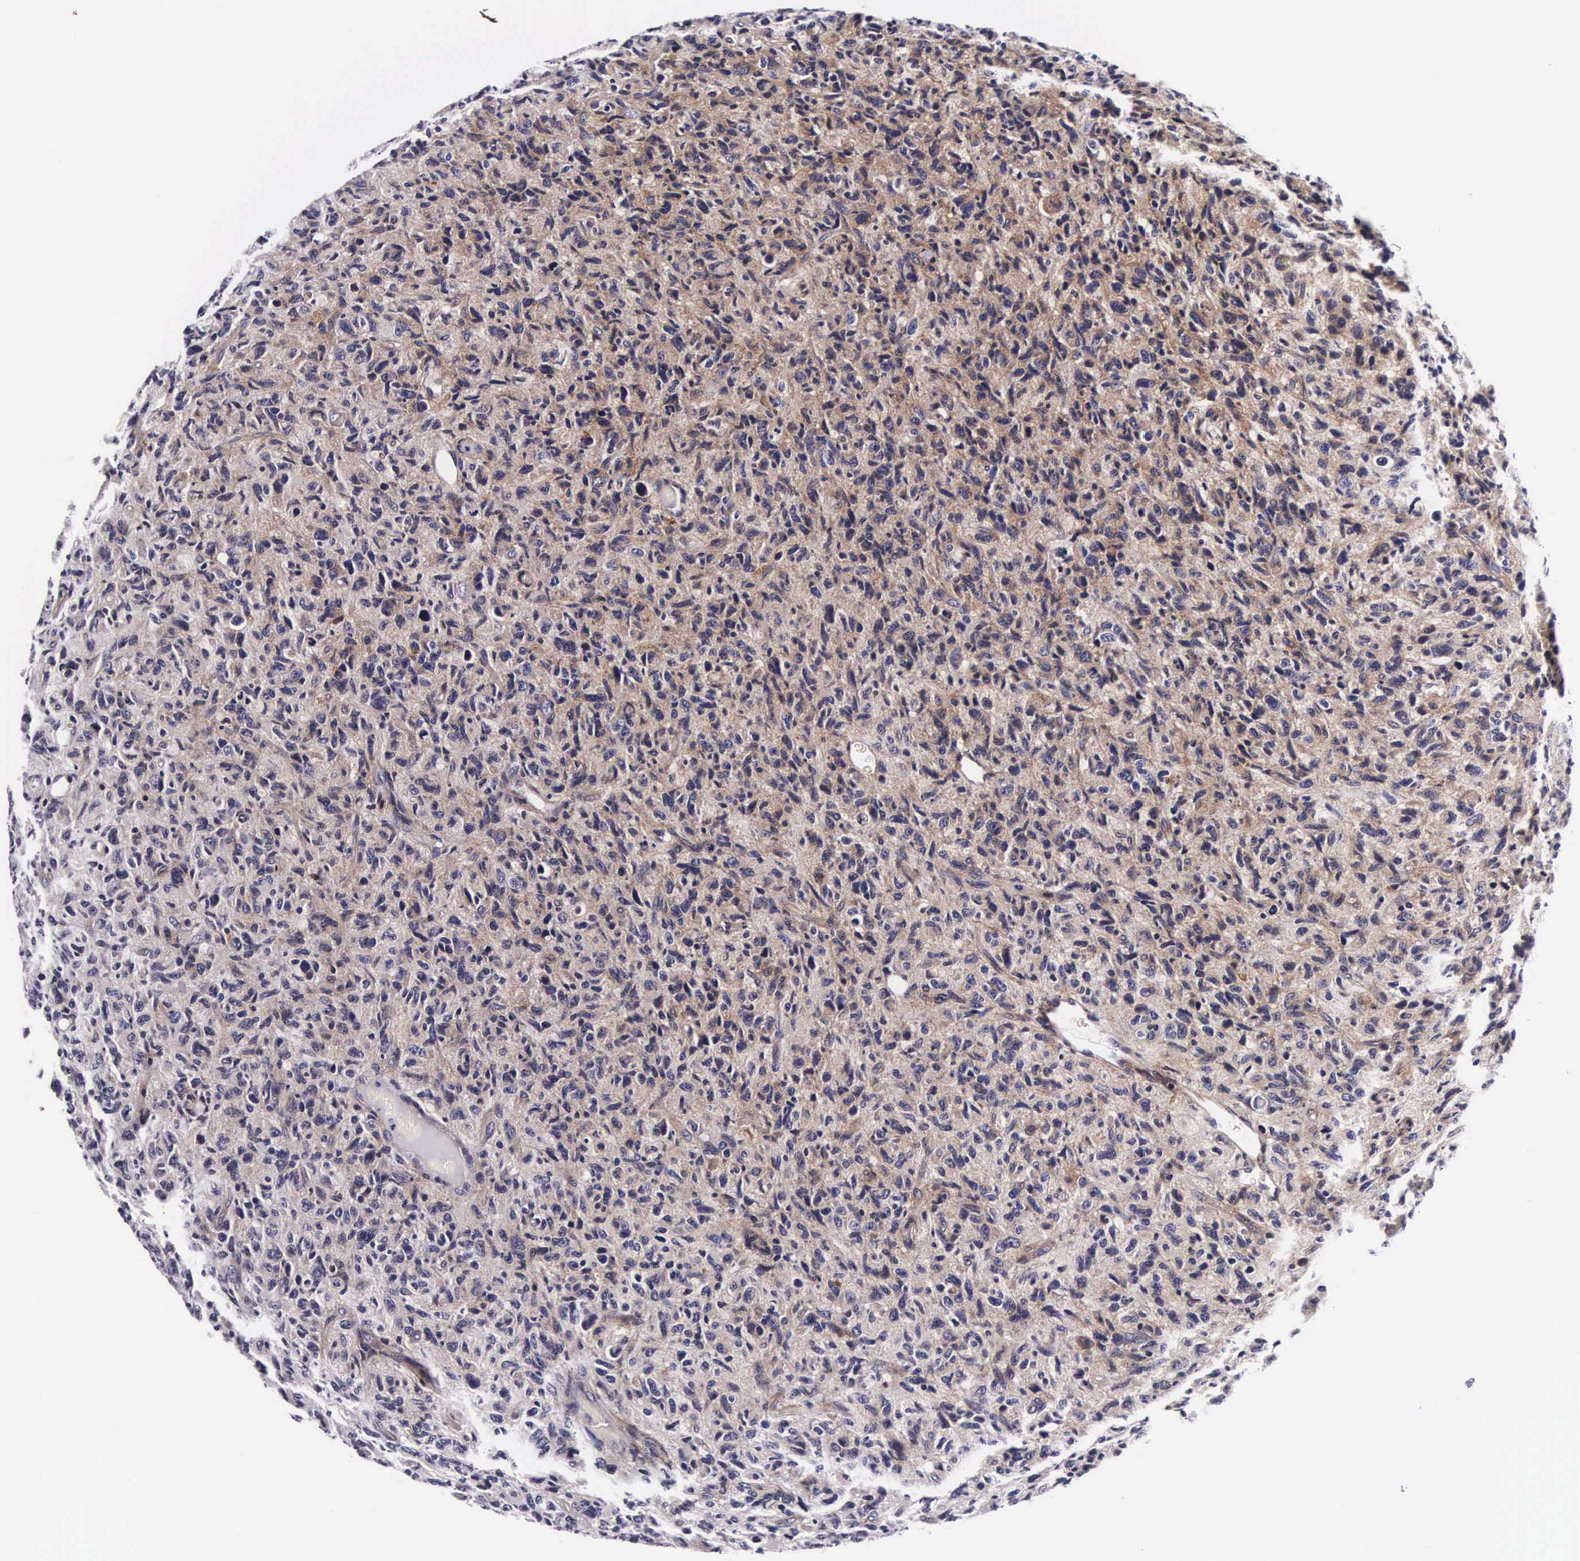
{"staining": {"intensity": "negative", "quantity": "none", "location": "none"}, "tissue": "glioma", "cell_type": "Tumor cells", "image_type": "cancer", "snomed": [{"axis": "morphology", "description": "Glioma, malignant, High grade"}, {"axis": "topography", "description": "Brain"}], "caption": "Protein analysis of malignant glioma (high-grade) exhibits no significant expression in tumor cells.", "gene": "UPRT", "patient": {"sex": "female", "age": 60}}